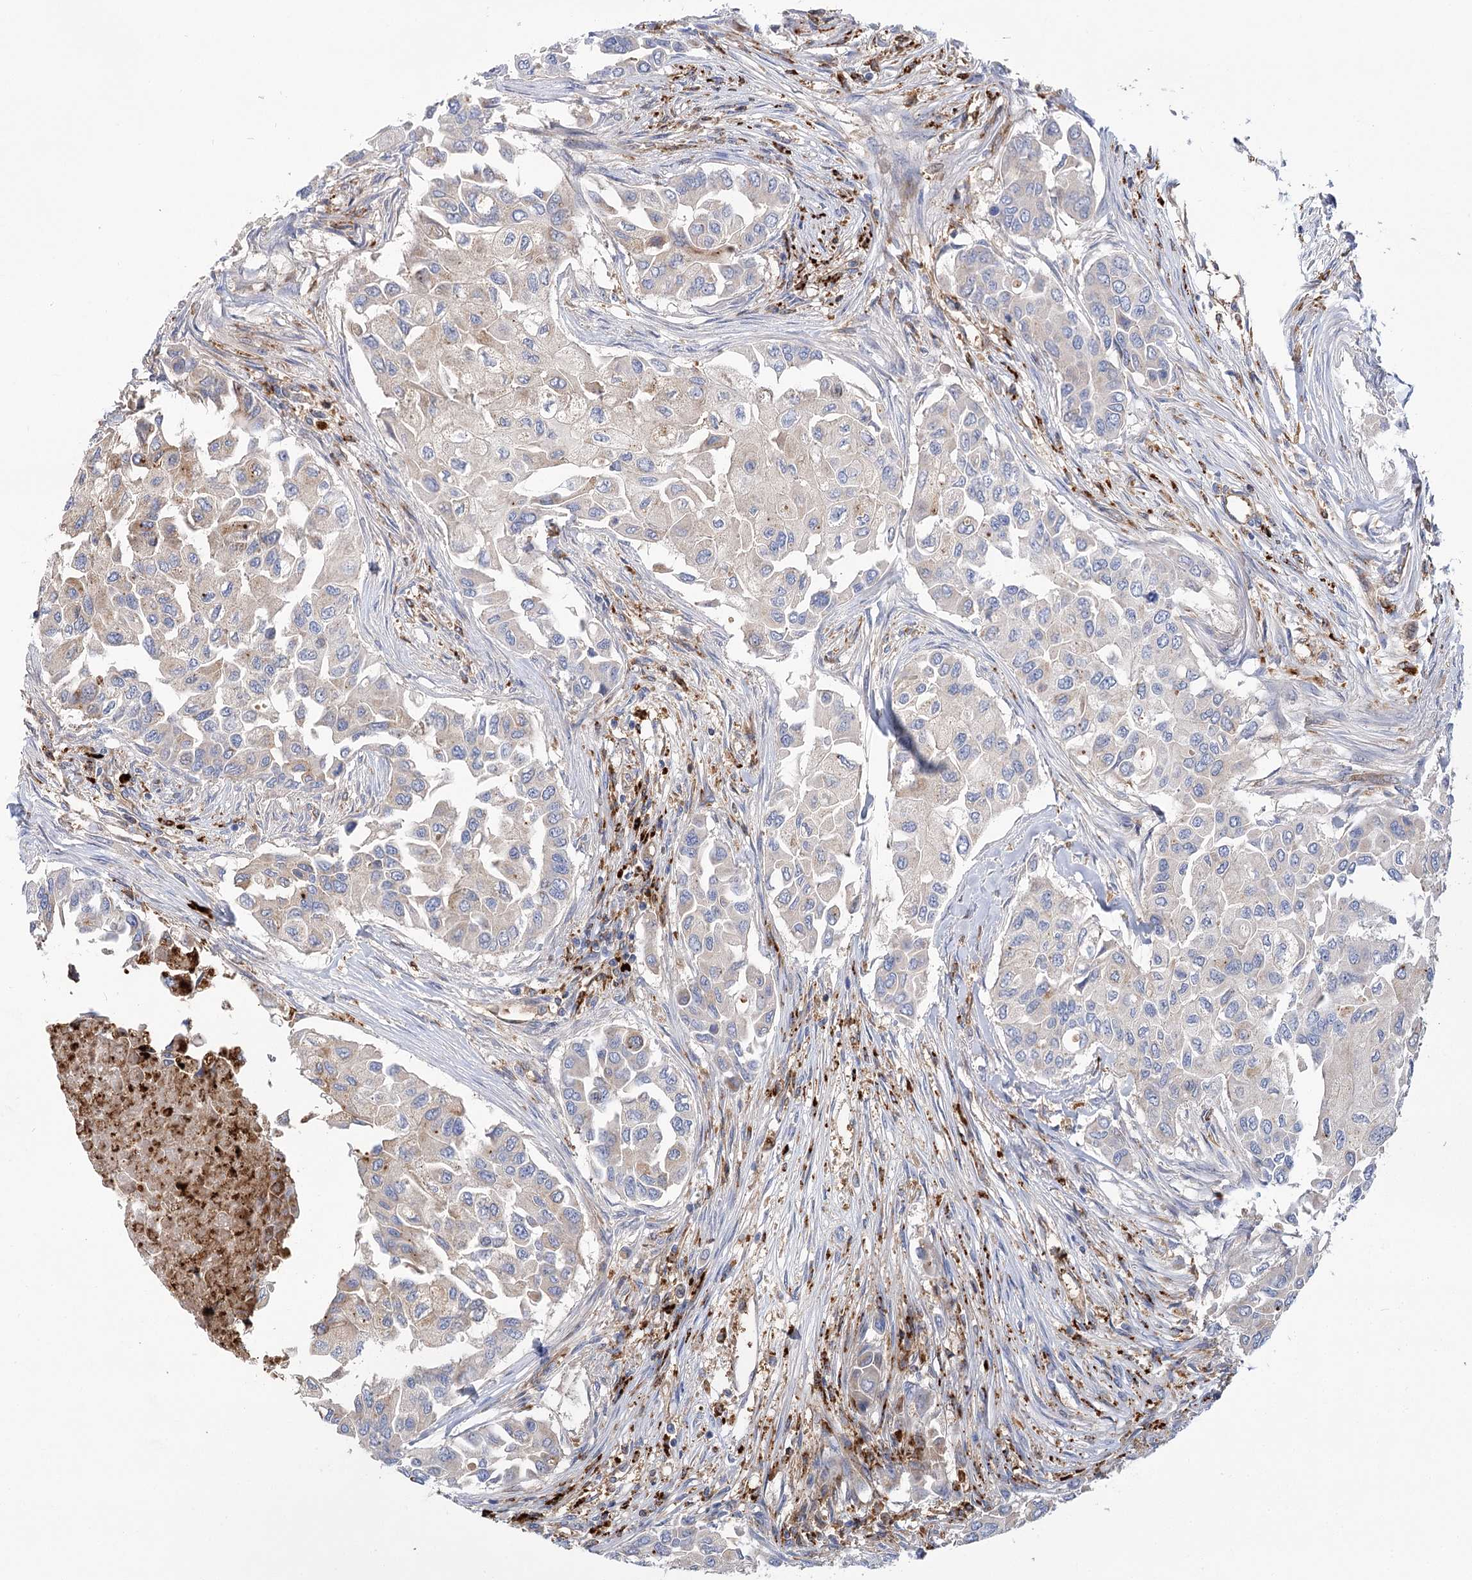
{"staining": {"intensity": "moderate", "quantity": "<25%", "location": "cytoplasmic/membranous"}, "tissue": "breast cancer", "cell_type": "Tumor cells", "image_type": "cancer", "snomed": [{"axis": "morphology", "description": "Normal tissue, NOS"}, {"axis": "morphology", "description": "Duct carcinoma"}, {"axis": "topography", "description": "Breast"}], "caption": "Protein analysis of breast cancer (infiltrating ductal carcinoma) tissue displays moderate cytoplasmic/membranous positivity in about <25% of tumor cells. (Brightfield microscopy of DAB IHC at high magnification).", "gene": "GUSB", "patient": {"sex": "female", "age": 49}}